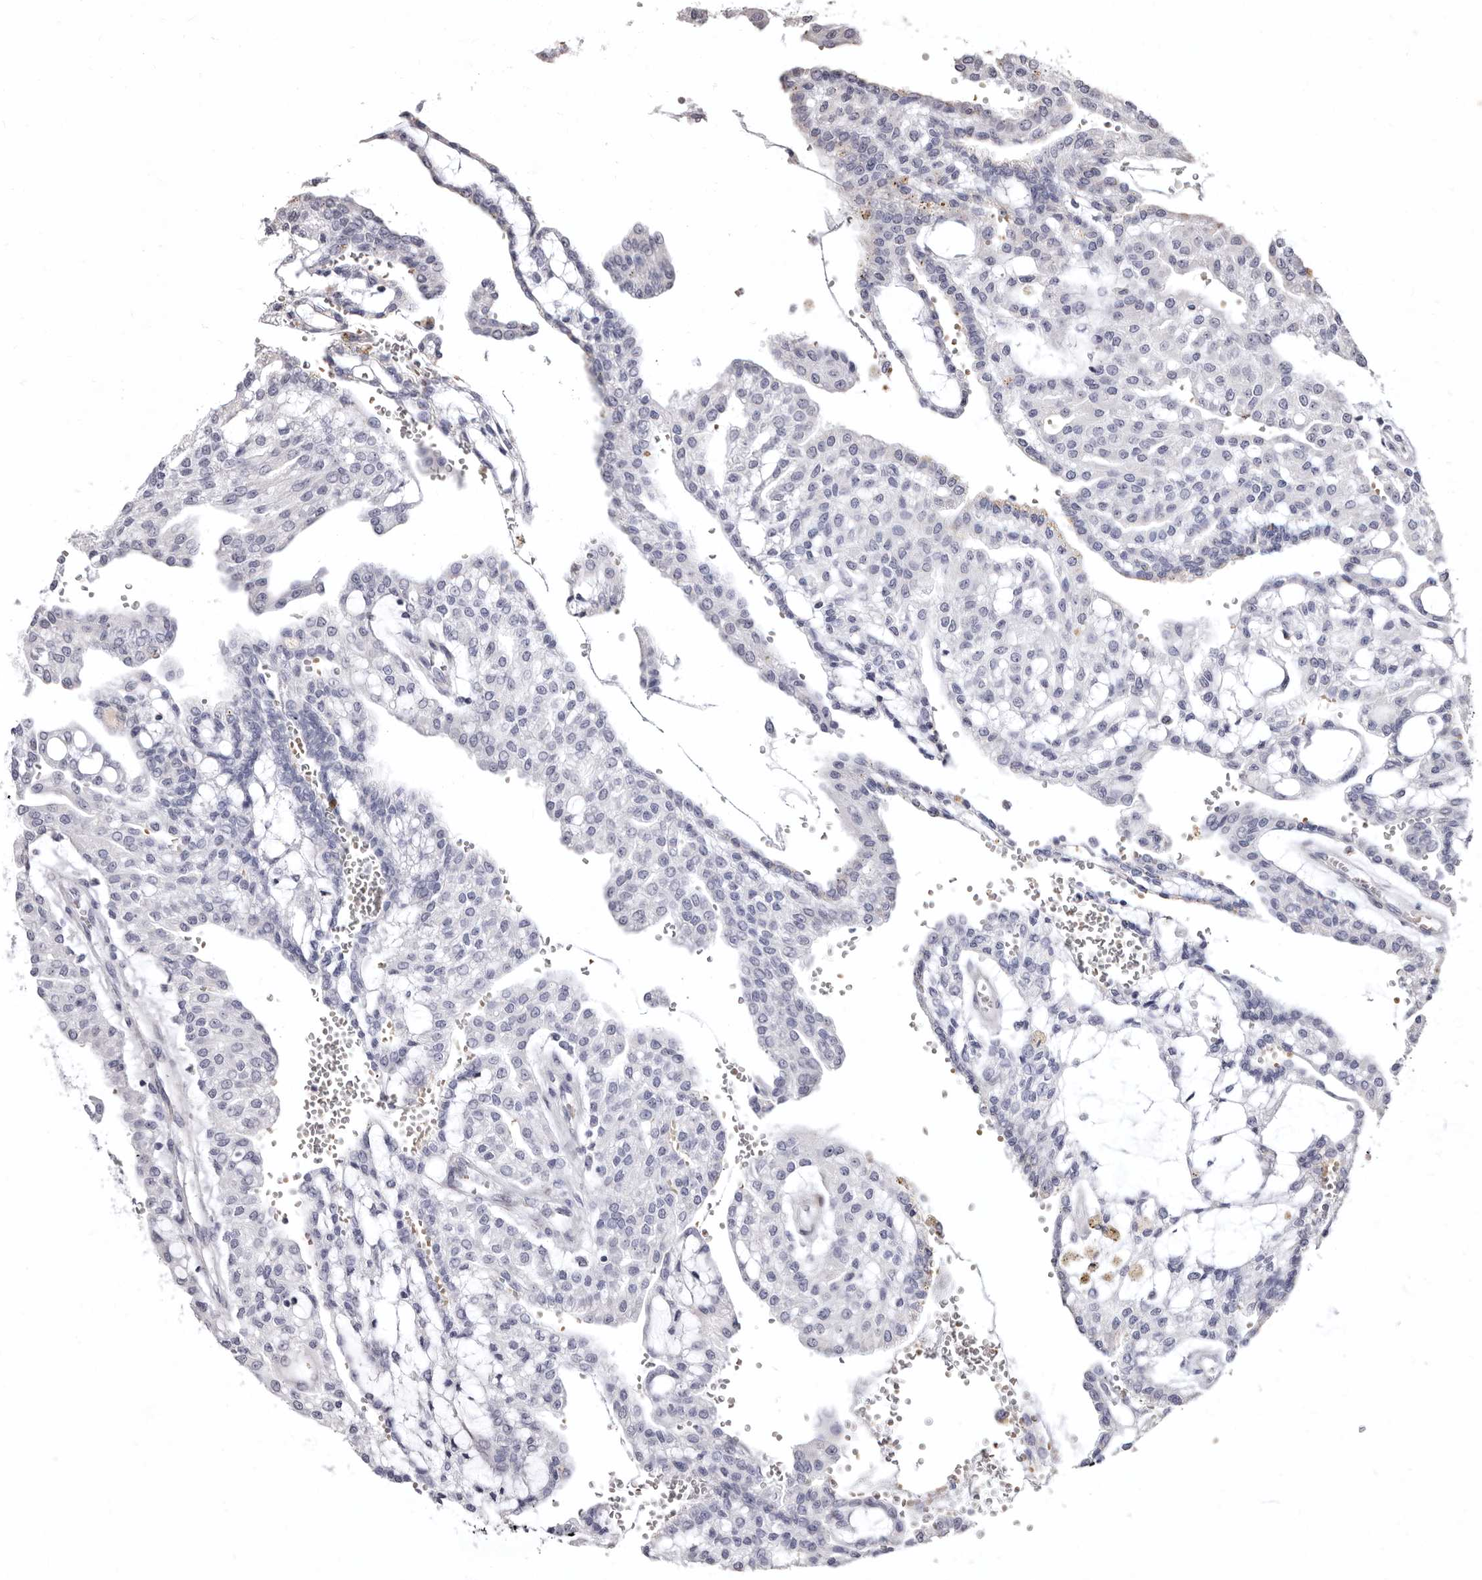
{"staining": {"intensity": "negative", "quantity": "none", "location": "none"}, "tissue": "renal cancer", "cell_type": "Tumor cells", "image_type": "cancer", "snomed": [{"axis": "morphology", "description": "Adenocarcinoma, NOS"}, {"axis": "topography", "description": "Kidney"}], "caption": "High magnification brightfield microscopy of renal adenocarcinoma stained with DAB (brown) and counterstained with hematoxylin (blue): tumor cells show no significant staining.", "gene": "AIDA", "patient": {"sex": "male", "age": 63}}